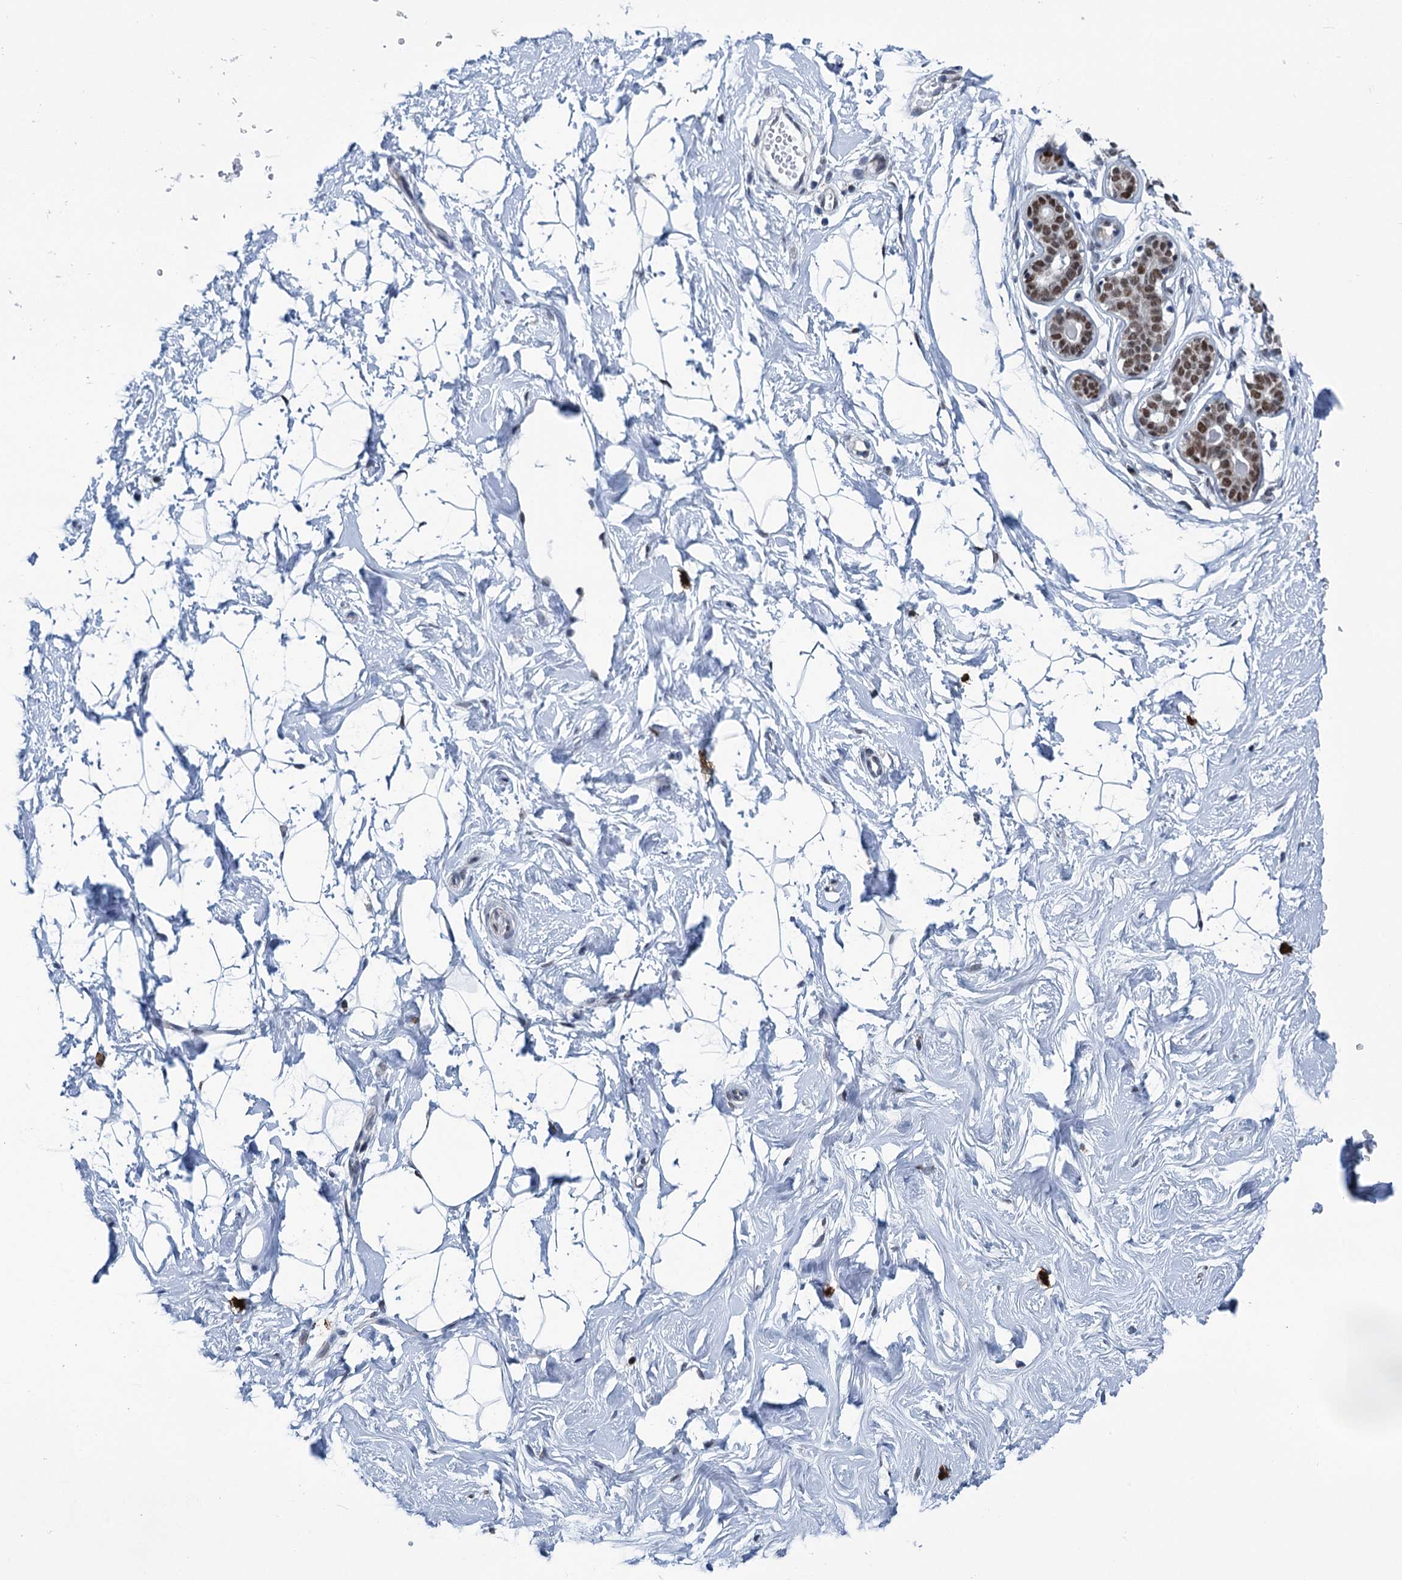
{"staining": {"intensity": "negative", "quantity": "none", "location": "none"}, "tissue": "breast", "cell_type": "Adipocytes", "image_type": "normal", "snomed": [{"axis": "morphology", "description": "Normal tissue, NOS"}, {"axis": "morphology", "description": "Adenoma, NOS"}, {"axis": "topography", "description": "Breast"}], "caption": "The IHC histopathology image has no significant positivity in adipocytes of breast.", "gene": "MORN3", "patient": {"sex": "female", "age": 23}}